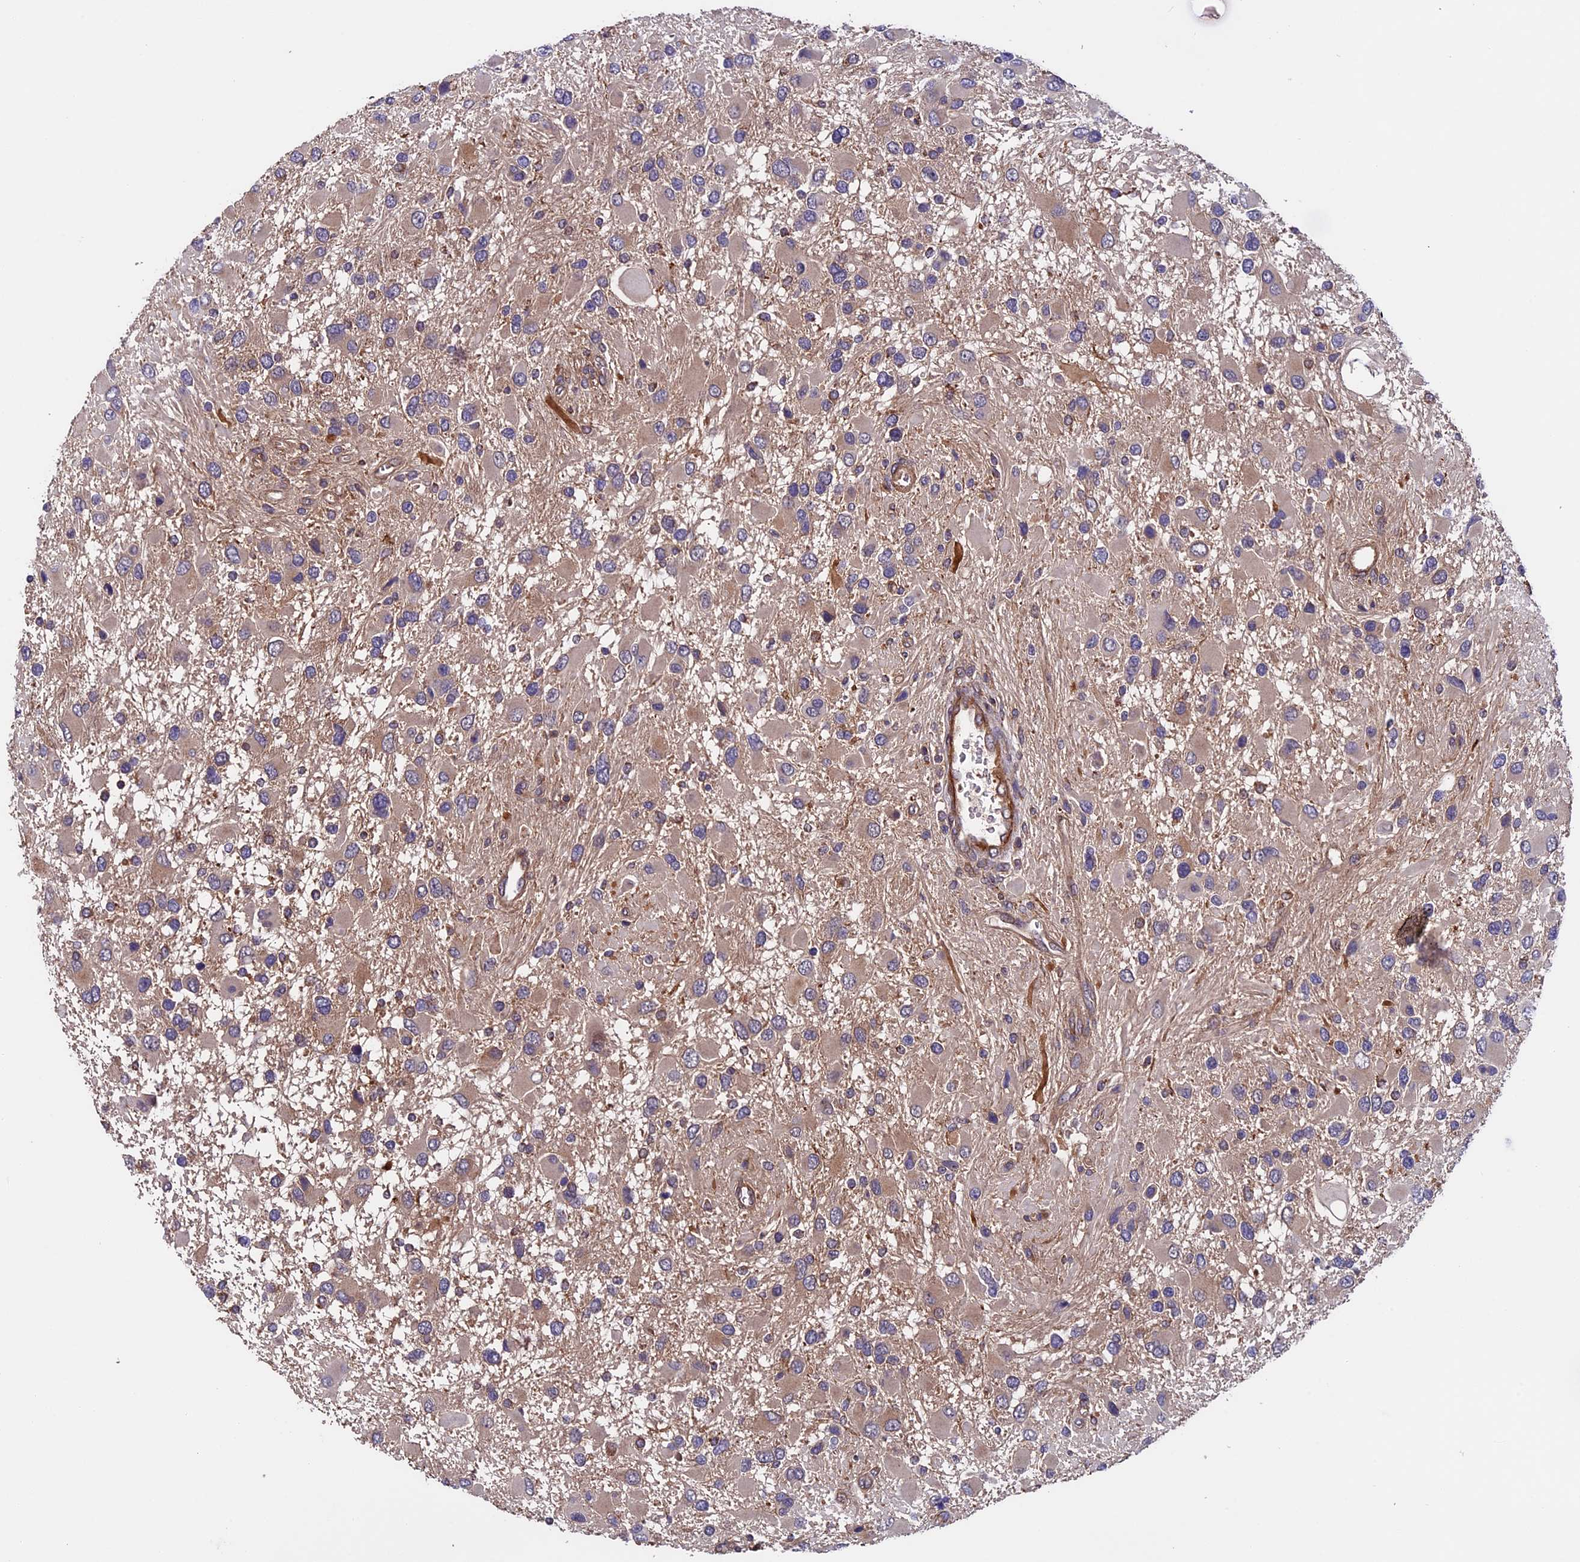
{"staining": {"intensity": "weak", "quantity": "25%-75%", "location": "cytoplasmic/membranous"}, "tissue": "glioma", "cell_type": "Tumor cells", "image_type": "cancer", "snomed": [{"axis": "morphology", "description": "Glioma, malignant, High grade"}, {"axis": "topography", "description": "Brain"}], "caption": "Immunohistochemical staining of glioma displays low levels of weak cytoplasmic/membranous protein positivity in about 25%-75% of tumor cells.", "gene": "SLC9A5", "patient": {"sex": "male", "age": 53}}